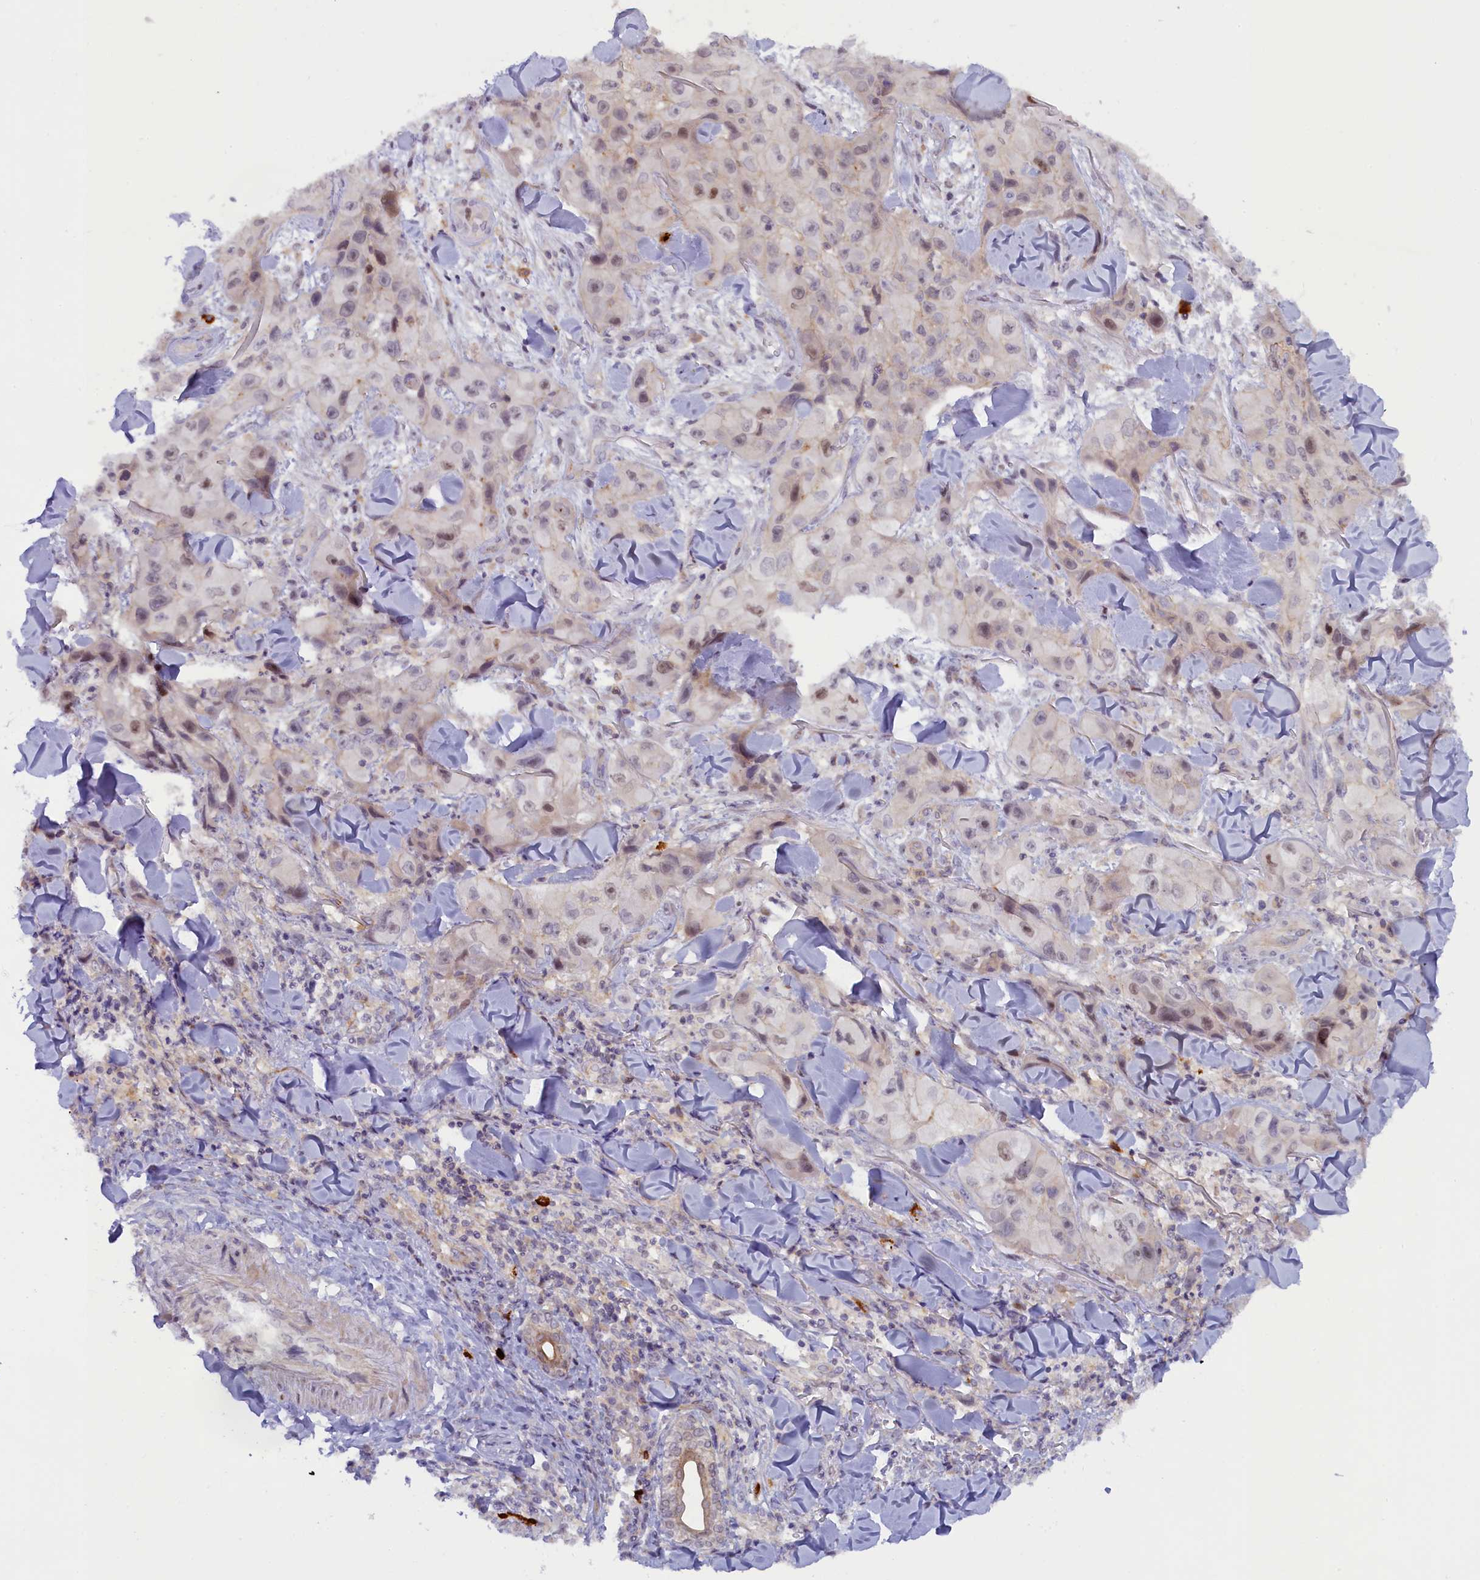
{"staining": {"intensity": "negative", "quantity": "none", "location": "none"}, "tissue": "skin cancer", "cell_type": "Tumor cells", "image_type": "cancer", "snomed": [{"axis": "morphology", "description": "Squamous cell carcinoma, NOS"}, {"axis": "topography", "description": "Skin"}, {"axis": "topography", "description": "Subcutis"}], "caption": "Tumor cells show no significant protein expression in skin cancer (squamous cell carcinoma). (Immunohistochemistry, brightfield microscopy, high magnification).", "gene": "CCL23", "patient": {"sex": "male", "age": 73}}